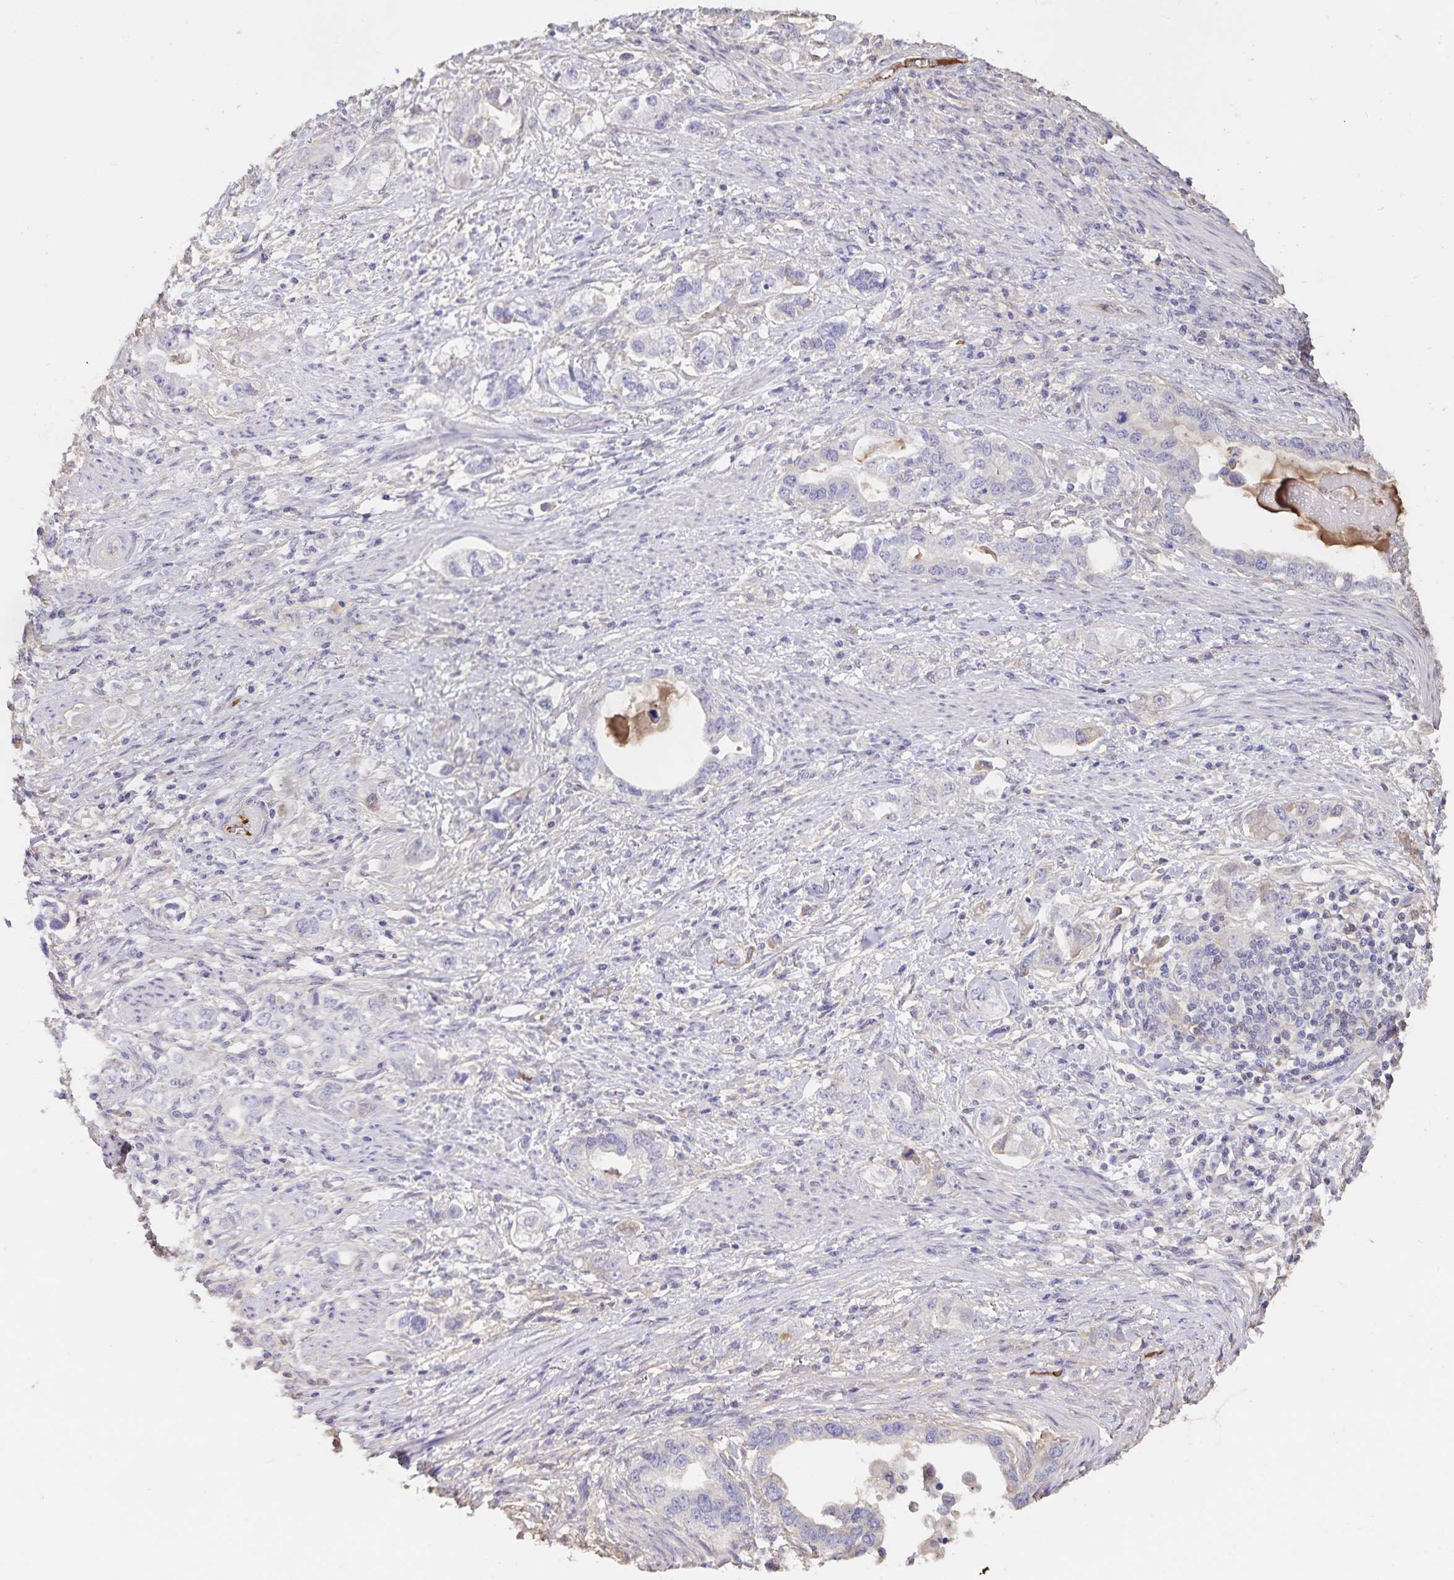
{"staining": {"intensity": "negative", "quantity": "none", "location": "none"}, "tissue": "stomach cancer", "cell_type": "Tumor cells", "image_type": "cancer", "snomed": [{"axis": "morphology", "description": "Adenocarcinoma, NOS"}, {"axis": "topography", "description": "Stomach, lower"}], "caption": "Stomach cancer was stained to show a protein in brown. There is no significant expression in tumor cells.", "gene": "FGG", "patient": {"sex": "female", "age": 93}}